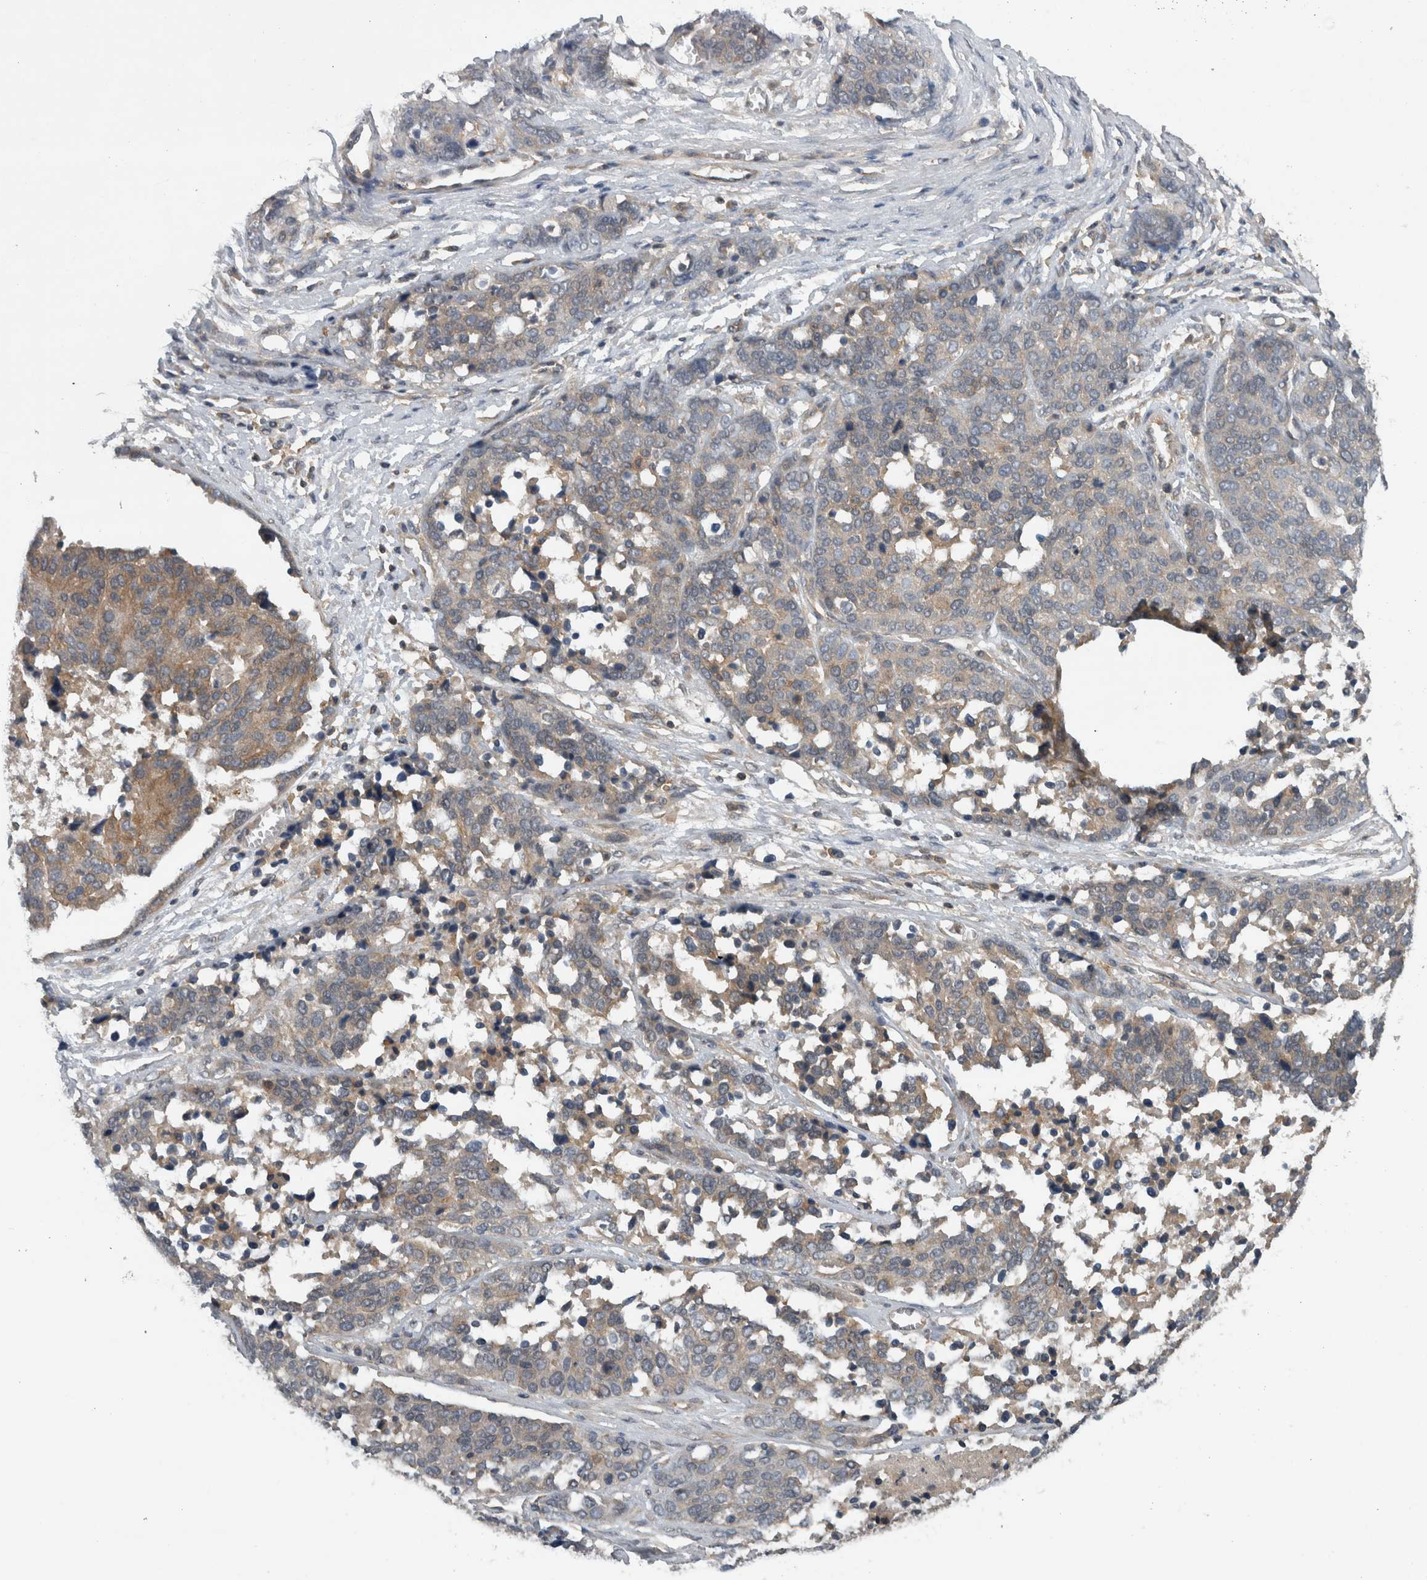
{"staining": {"intensity": "weak", "quantity": "<25%", "location": "cytoplasmic/membranous"}, "tissue": "ovarian cancer", "cell_type": "Tumor cells", "image_type": "cancer", "snomed": [{"axis": "morphology", "description": "Cystadenocarcinoma, serous, NOS"}, {"axis": "topography", "description": "Ovary"}], "caption": "Tumor cells are negative for brown protein staining in serous cystadenocarcinoma (ovarian).", "gene": "SCARA5", "patient": {"sex": "female", "age": 44}}